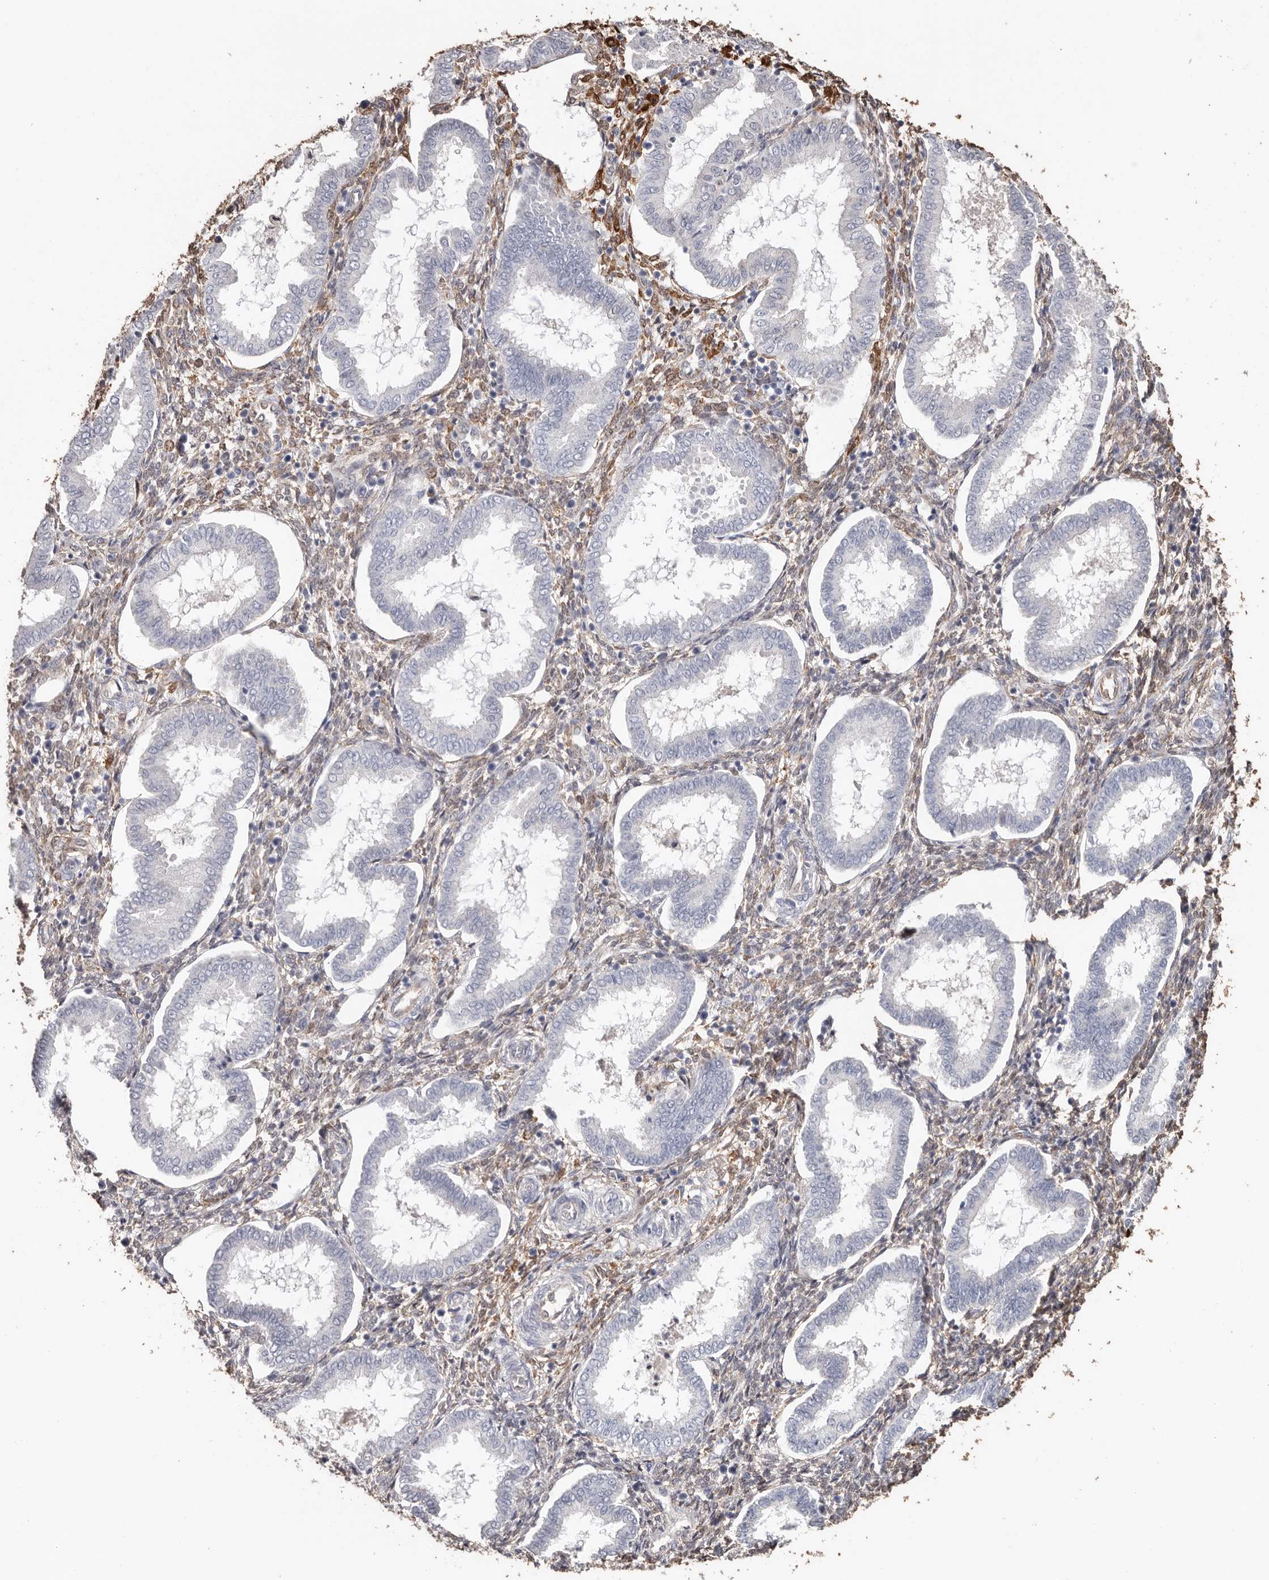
{"staining": {"intensity": "moderate", "quantity": ">75%", "location": "cytoplasmic/membranous"}, "tissue": "endometrium", "cell_type": "Cells in endometrial stroma", "image_type": "normal", "snomed": [{"axis": "morphology", "description": "Normal tissue, NOS"}, {"axis": "topography", "description": "Endometrium"}], "caption": "Immunohistochemical staining of normal human endometrium demonstrates >75% levels of moderate cytoplasmic/membranous protein staining in about >75% of cells in endometrial stroma. The staining was performed using DAB, with brown indicating positive protein expression. Nuclei are stained blue with hematoxylin.", "gene": "TGM2", "patient": {"sex": "female", "age": 24}}